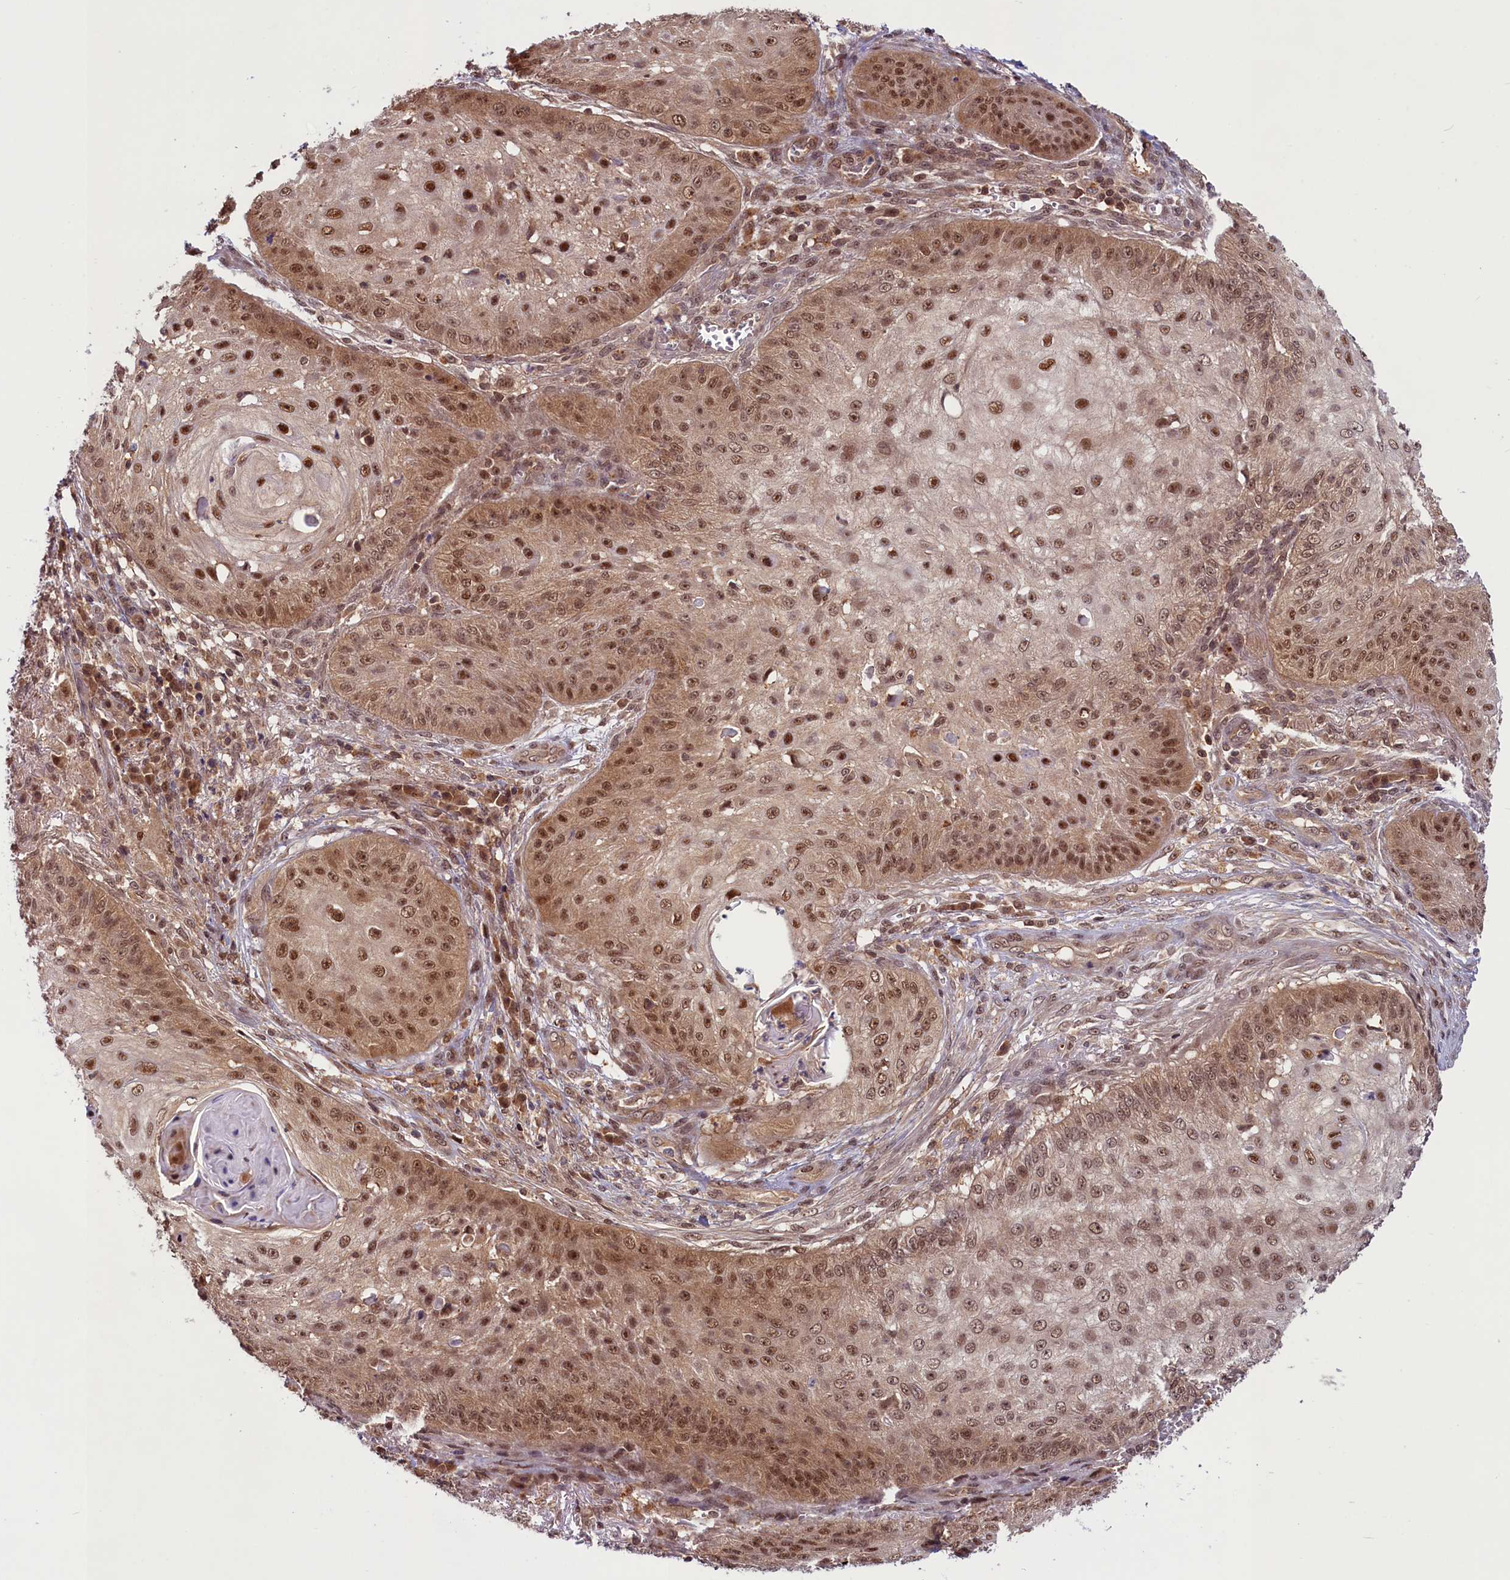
{"staining": {"intensity": "moderate", "quantity": ">75%", "location": "cytoplasmic/membranous,nuclear"}, "tissue": "skin cancer", "cell_type": "Tumor cells", "image_type": "cancer", "snomed": [{"axis": "morphology", "description": "Squamous cell carcinoma, NOS"}, {"axis": "topography", "description": "Skin"}], "caption": "Immunohistochemistry (IHC) (DAB (3,3'-diaminobenzidine)) staining of human squamous cell carcinoma (skin) exhibits moderate cytoplasmic/membranous and nuclear protein expression in approximately >75% of tumor cells. (IHC, brightfield microscopy, high magnification).", "gene": "SLC7A6OS", "patient": {"sex": "male", "age": 70}}